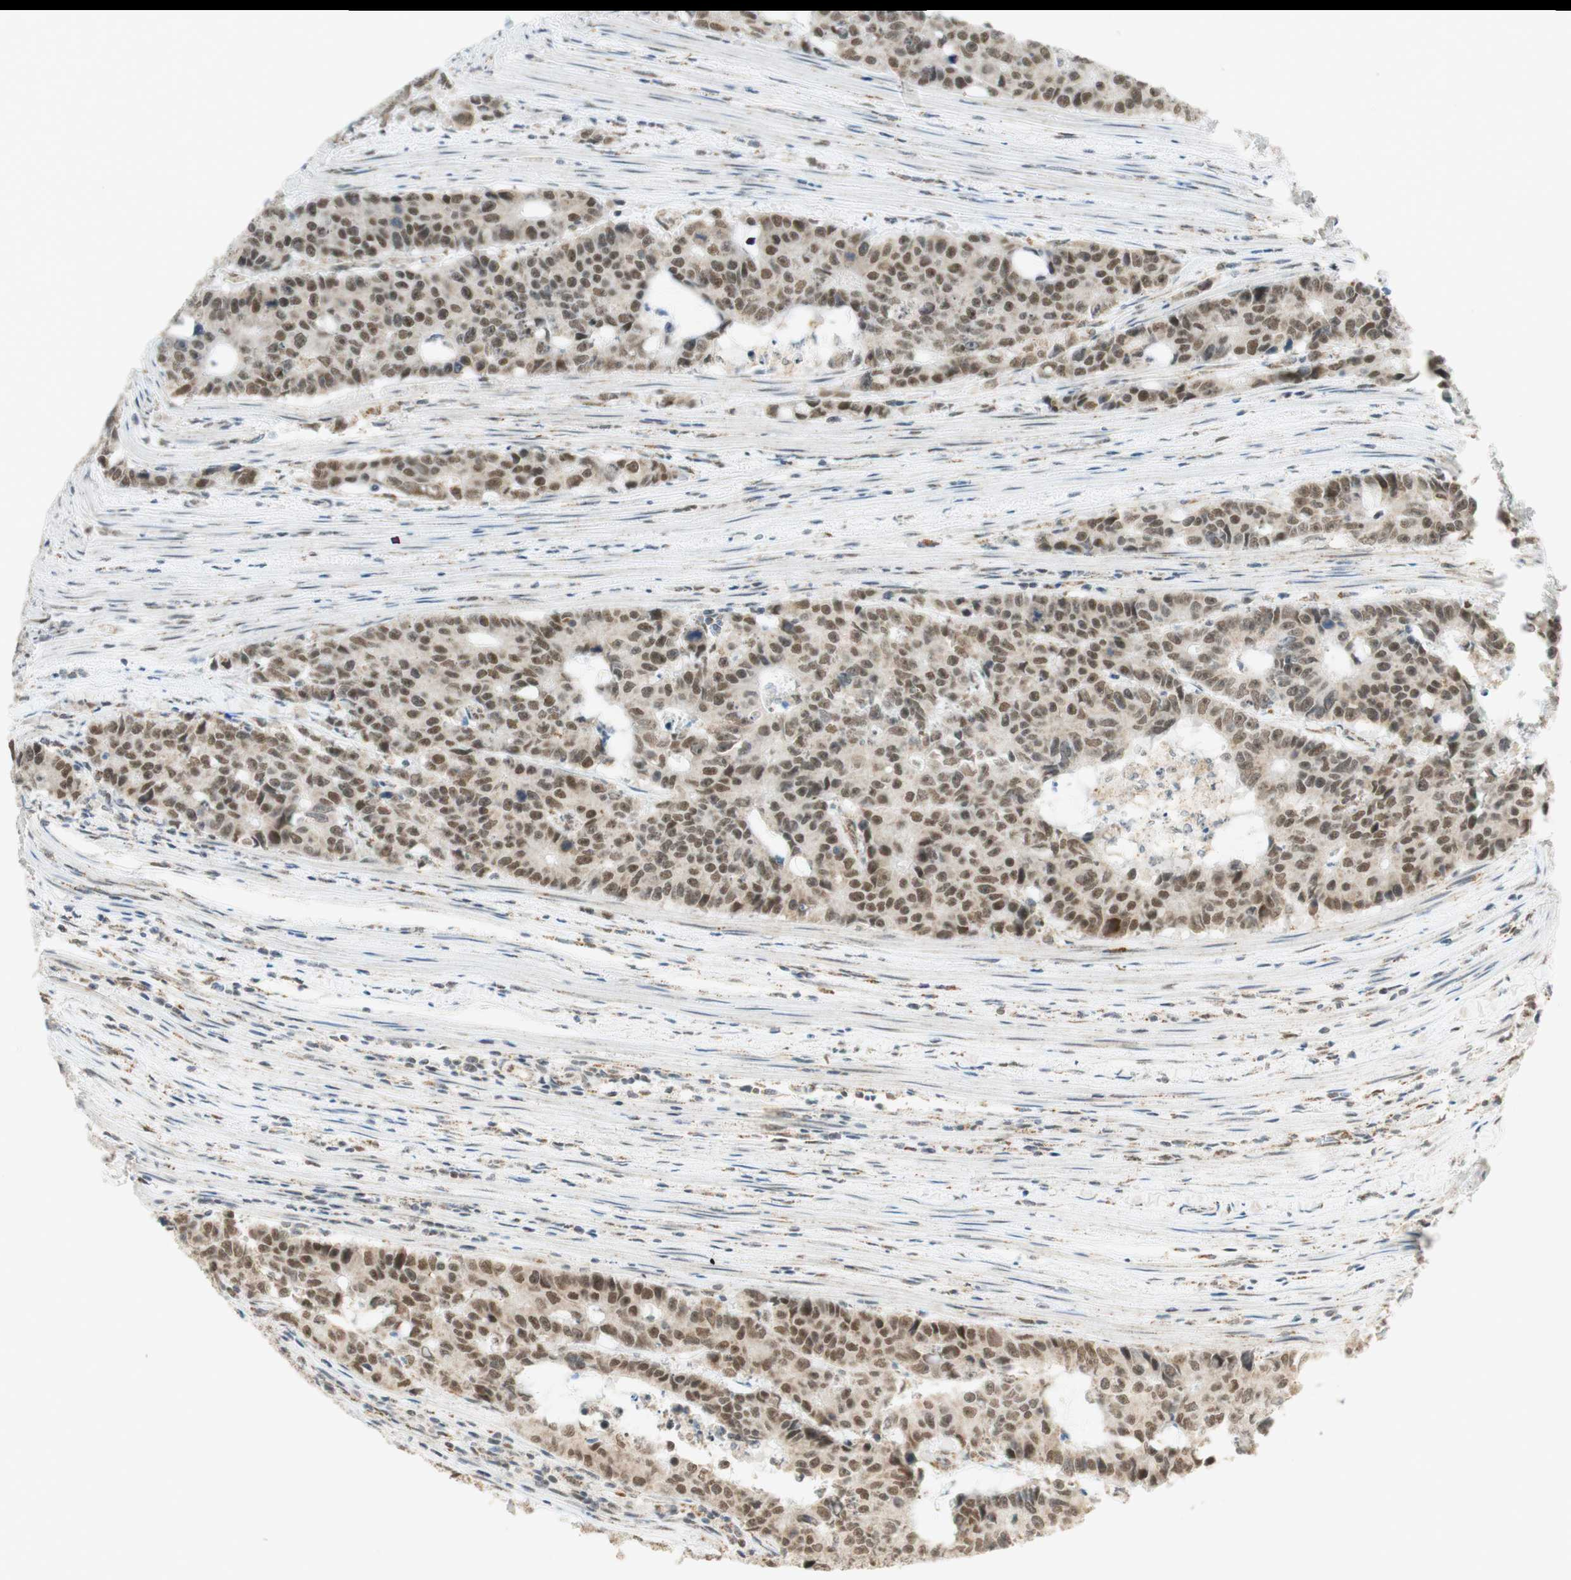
{"staining": {"intensity": "moderate", "quantity": ">75%", "location": "nuclear"}, "tissue": "colorectal cancer", "cell_type": "Tumor cells", "image_type": "cancer", "snomed": [{"axis": "morphology", "description": "Adenocarcinoma, NOS"}, {"axis": "topography", "description": "Colon"}], "caption": "Moderate nuclear staining is seen in approximately >75% of tumor cells in colorectal adenocarcinoma.", "gene": "ZNF782", "patient": {"sex": "female", "age": 86}}